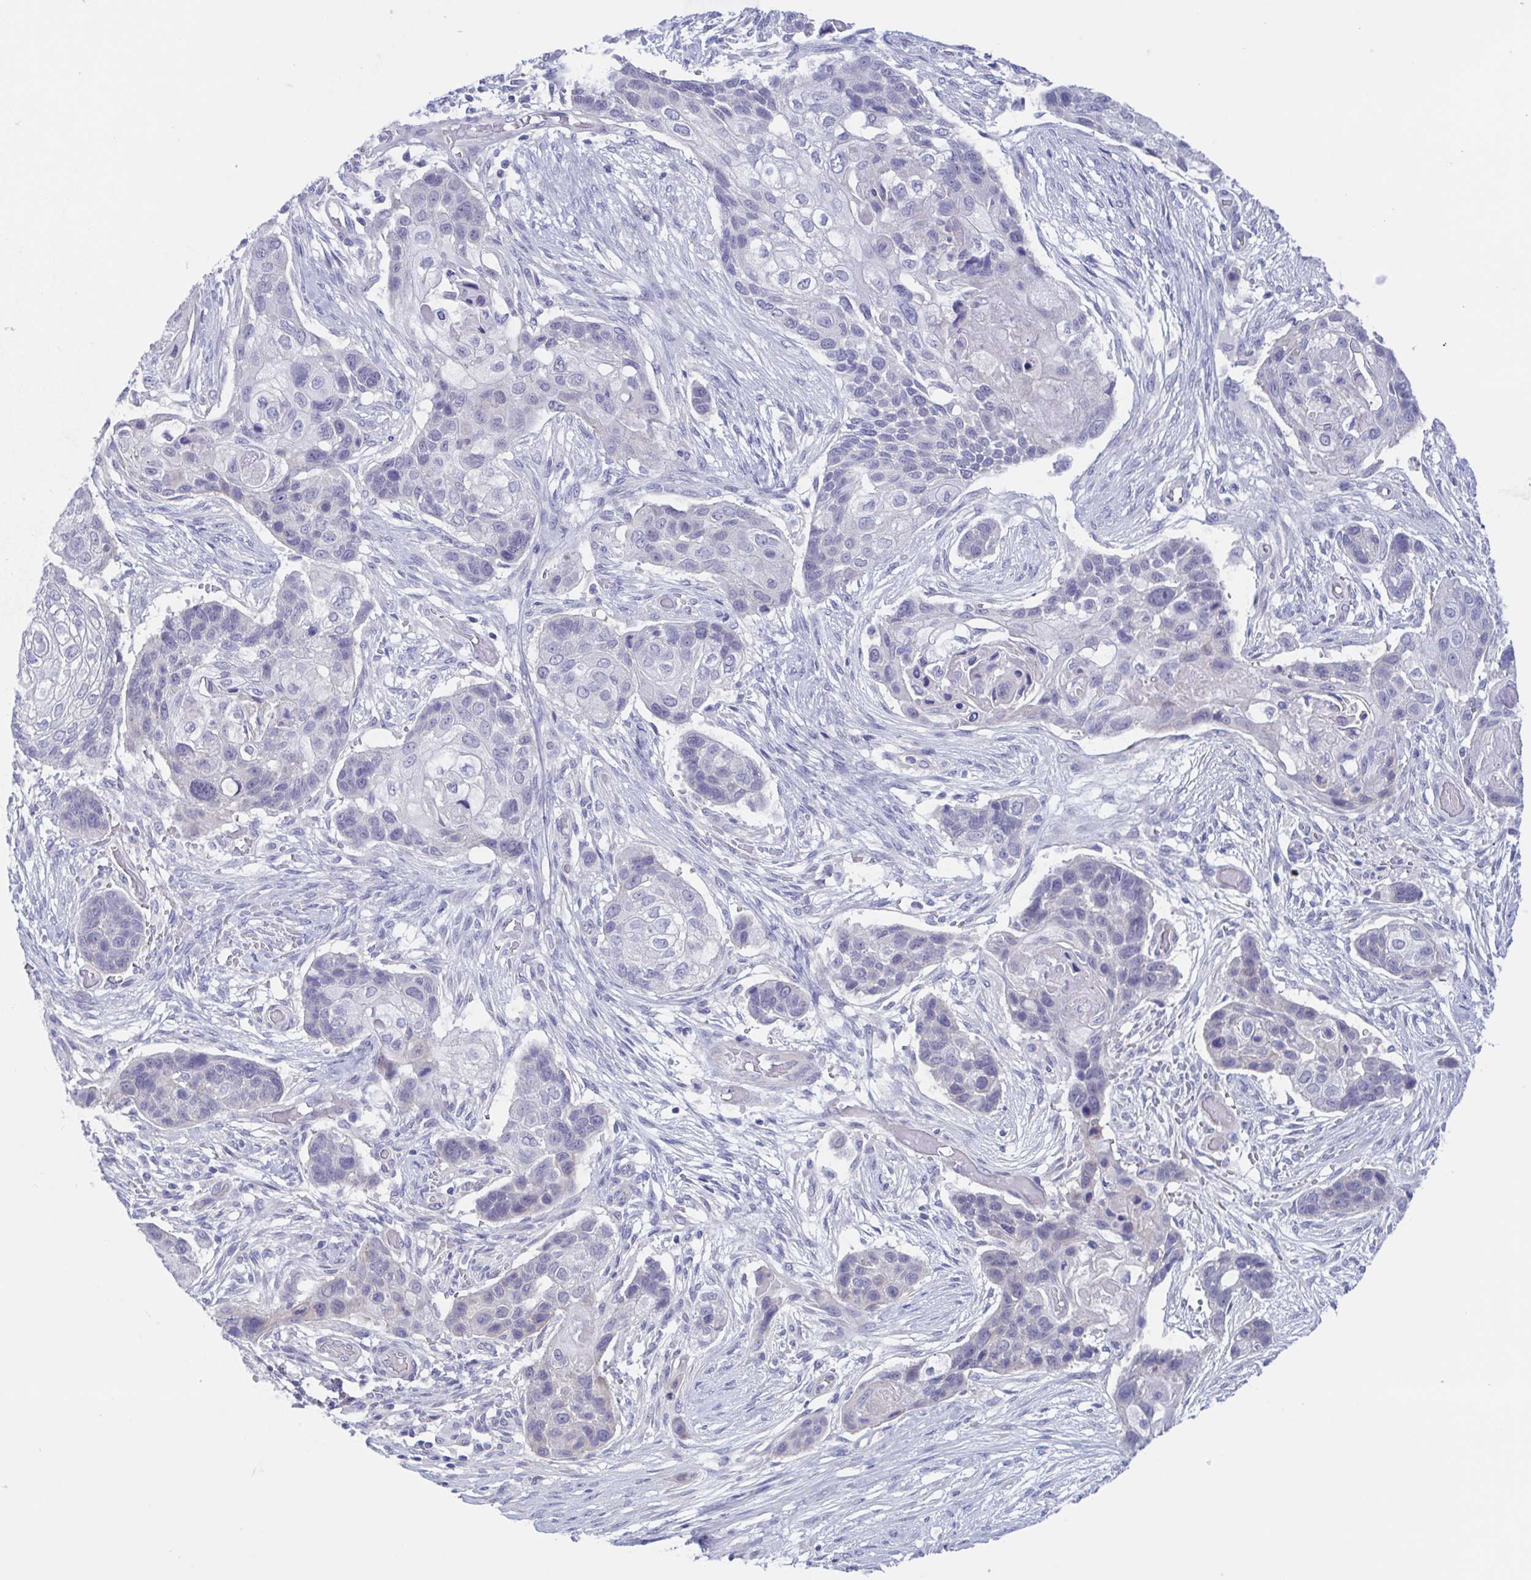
{"staining": {"intensity": "negative", "quantity": "none", "location": "none"}, "tissue": "lung cancer", "cell_type": "Tumor cells", "image_type": "cancer", "snomed": [{"axis": "morphology", "description": "Squamous cell carcinoma, NOS"}, {"axis": "topography", "description": "Lung"}], "caption": "IHC histopathology image of neoplastic tissue: human lung cancer (squamous cell carcinoma) stained with DAB displays no significant protein positivity in tumor cells. (DAB (3,3'-diaminobenzidine) immunohistochemistry (IHC), high magnification).", "gene": "TEX12", "patient": {"sex": "male", "age": 69}}